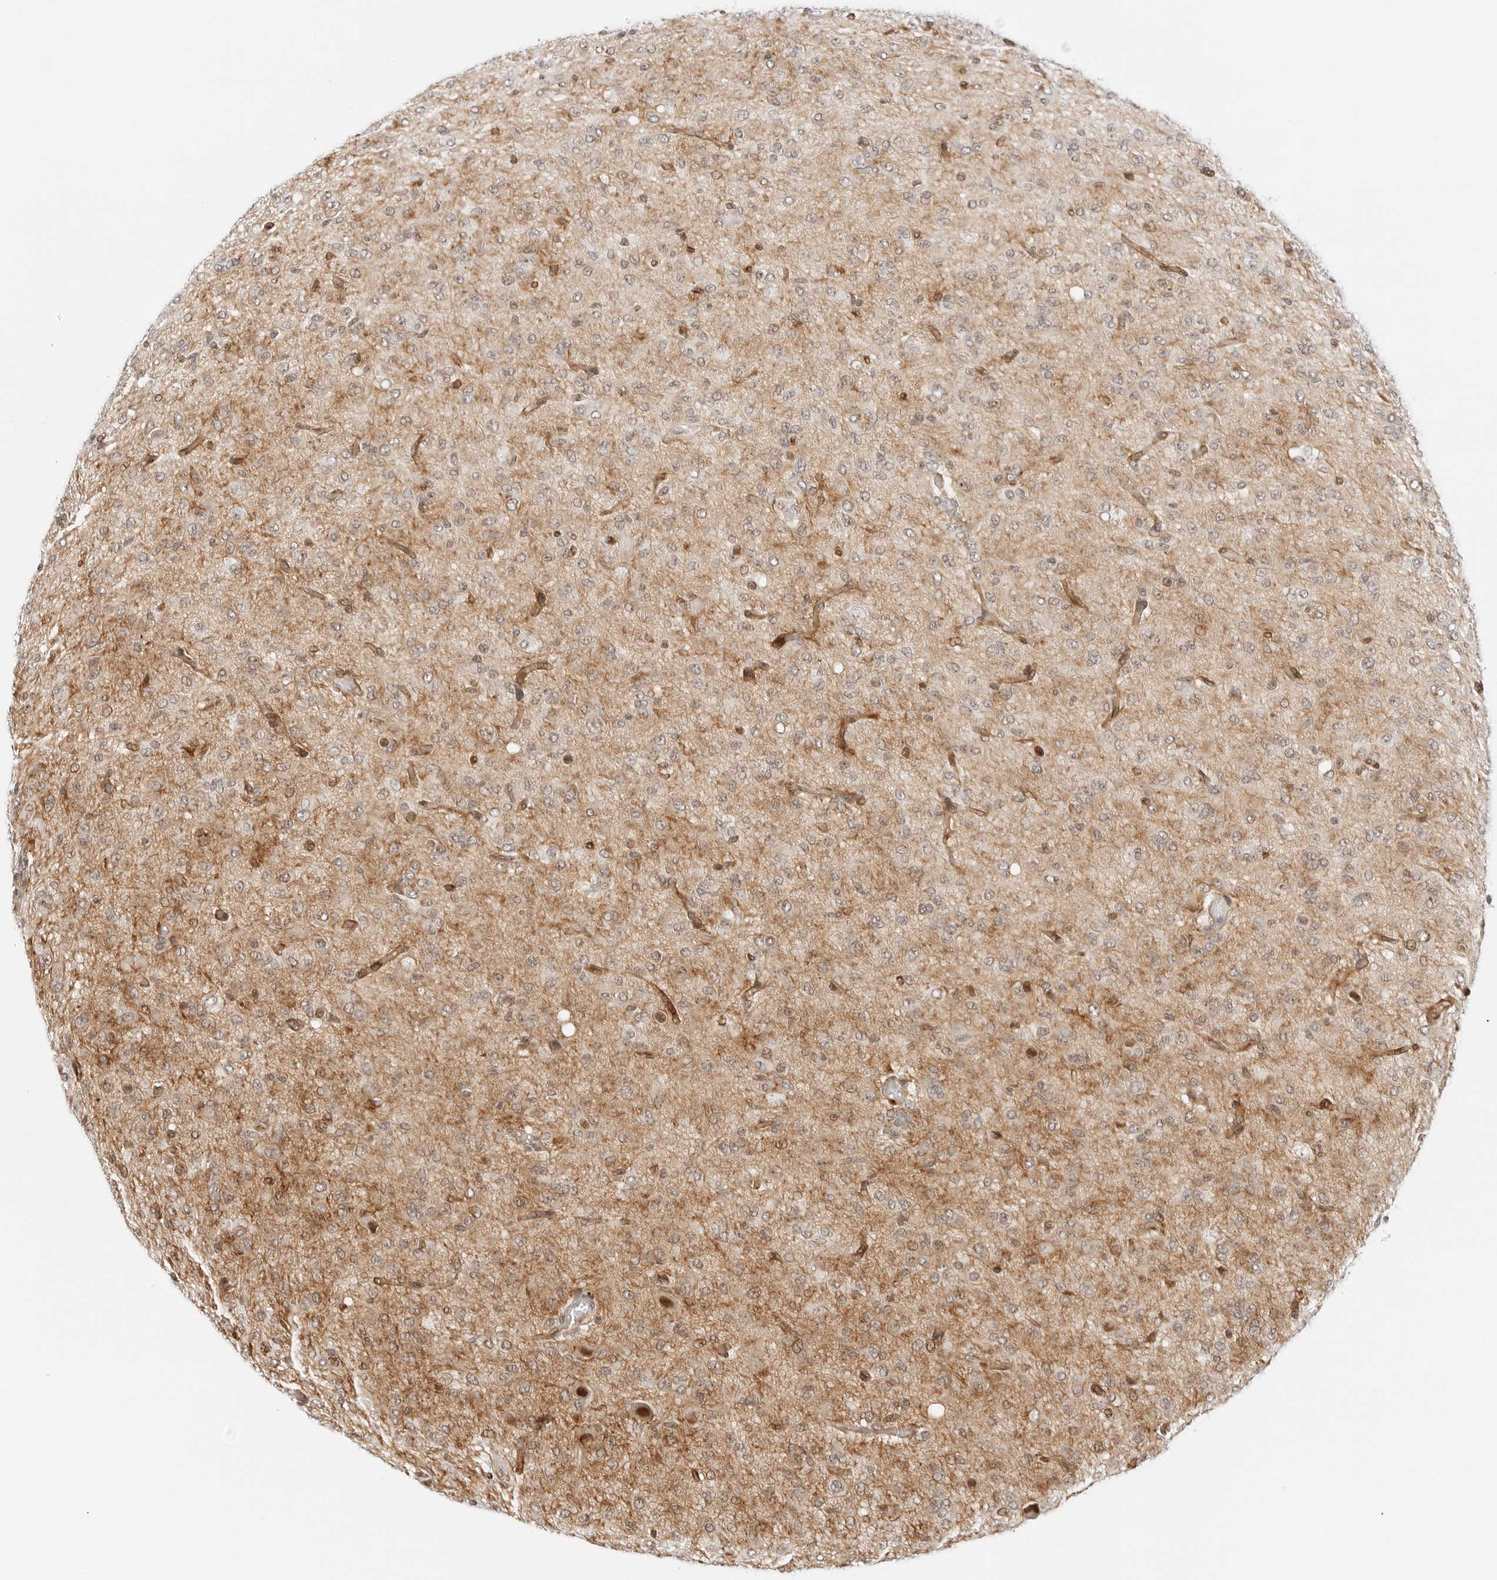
{"staining": {"intensity": "moderate", "quantity": "<25%", "location": "nuclear"}, "tissue": "glioma", "cell_type": "Tumor cells", "image_type": "cancer", "snomed": [{"axis": "morphology", "description": "Glioma, malignant, High grade"}, {"axis": "topography", "description": "Brain"}], "caption": "A micrograph of high-grade glioma (malignant) stained for a protein shows moderate nuclear brown staining in tumor cells.", "gene": "ZNF613", "patient": {"sex": "female", "age": 59}}